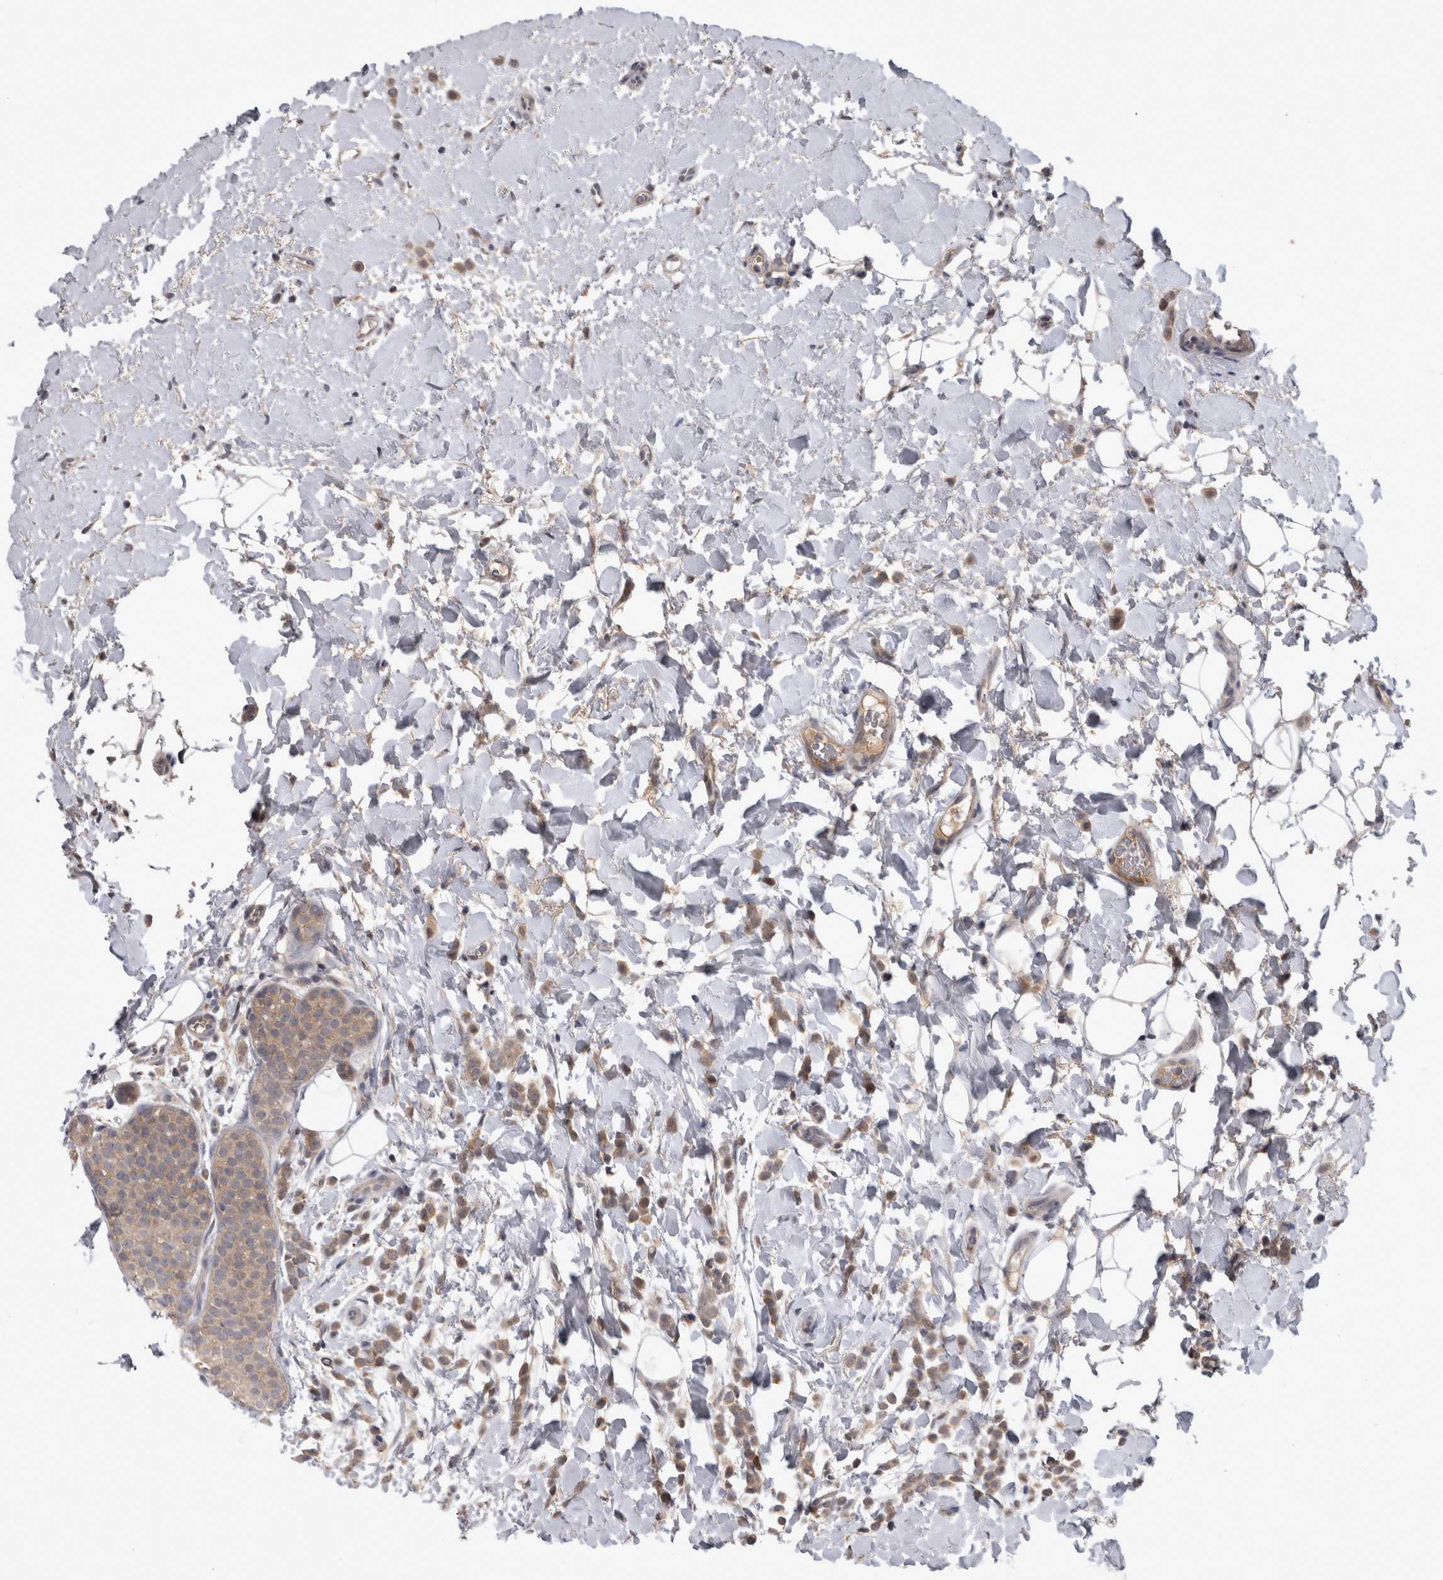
{"staining": {"intensity": "weak", "quantity": ">75%", "location": "cytoplasmic/membranous"}, "tissue": "breast cancer", "cell_type": "Tumor cells", "image_type": "cancer", "snomed": [{"axis": "morphology", "description": "Normal tissue, NOS"}, {"axis": "morphology", "description": "Lobular carcinoma"}, {"axis": "topography", "description": "Breast"}], "caption": "About >75% of tumor cells in breast cancer reveal weak cytoplasmic/membranous protein expression as visualized by brown immunohistochemical staining.", "gene": "ZNF114", "patient": {"sex": "female", "age": 50}}